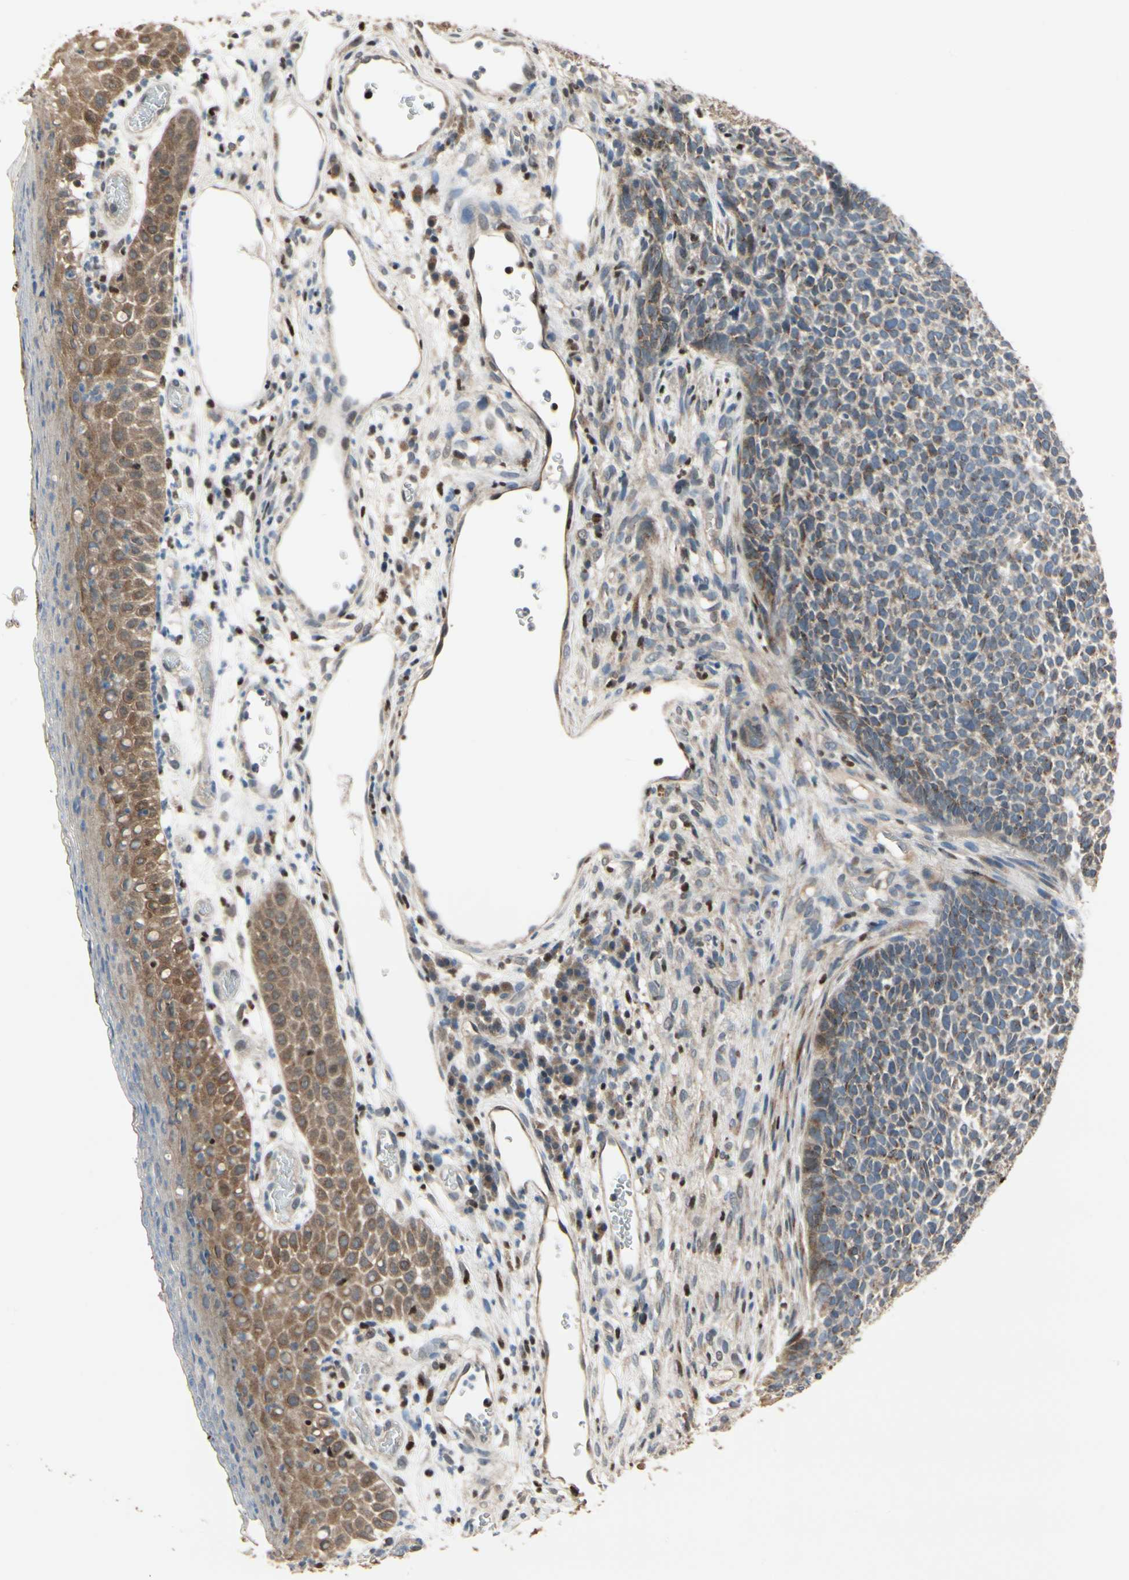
{"staining": {"intensity": "weak", "quantity": "25%-75%", "location": "cytoplasmic/membranous"}, "tissue": "skin cancer", "cell_type": "Tumor cells", "image_type": "cancer", "snomed": [{"axis": "morphology", "description": "Basal cell carcinoma"}, {"axis": "topography", "description": "Skin"}], "caption": "Immunohistochemical staining of skin cancer exhibits weak cytoplasmic/membranous protein staining in approximately 25%-75% of tumor cells.", "gene": "CGREF1", "patient": {"sex": "female", "age": 84}}